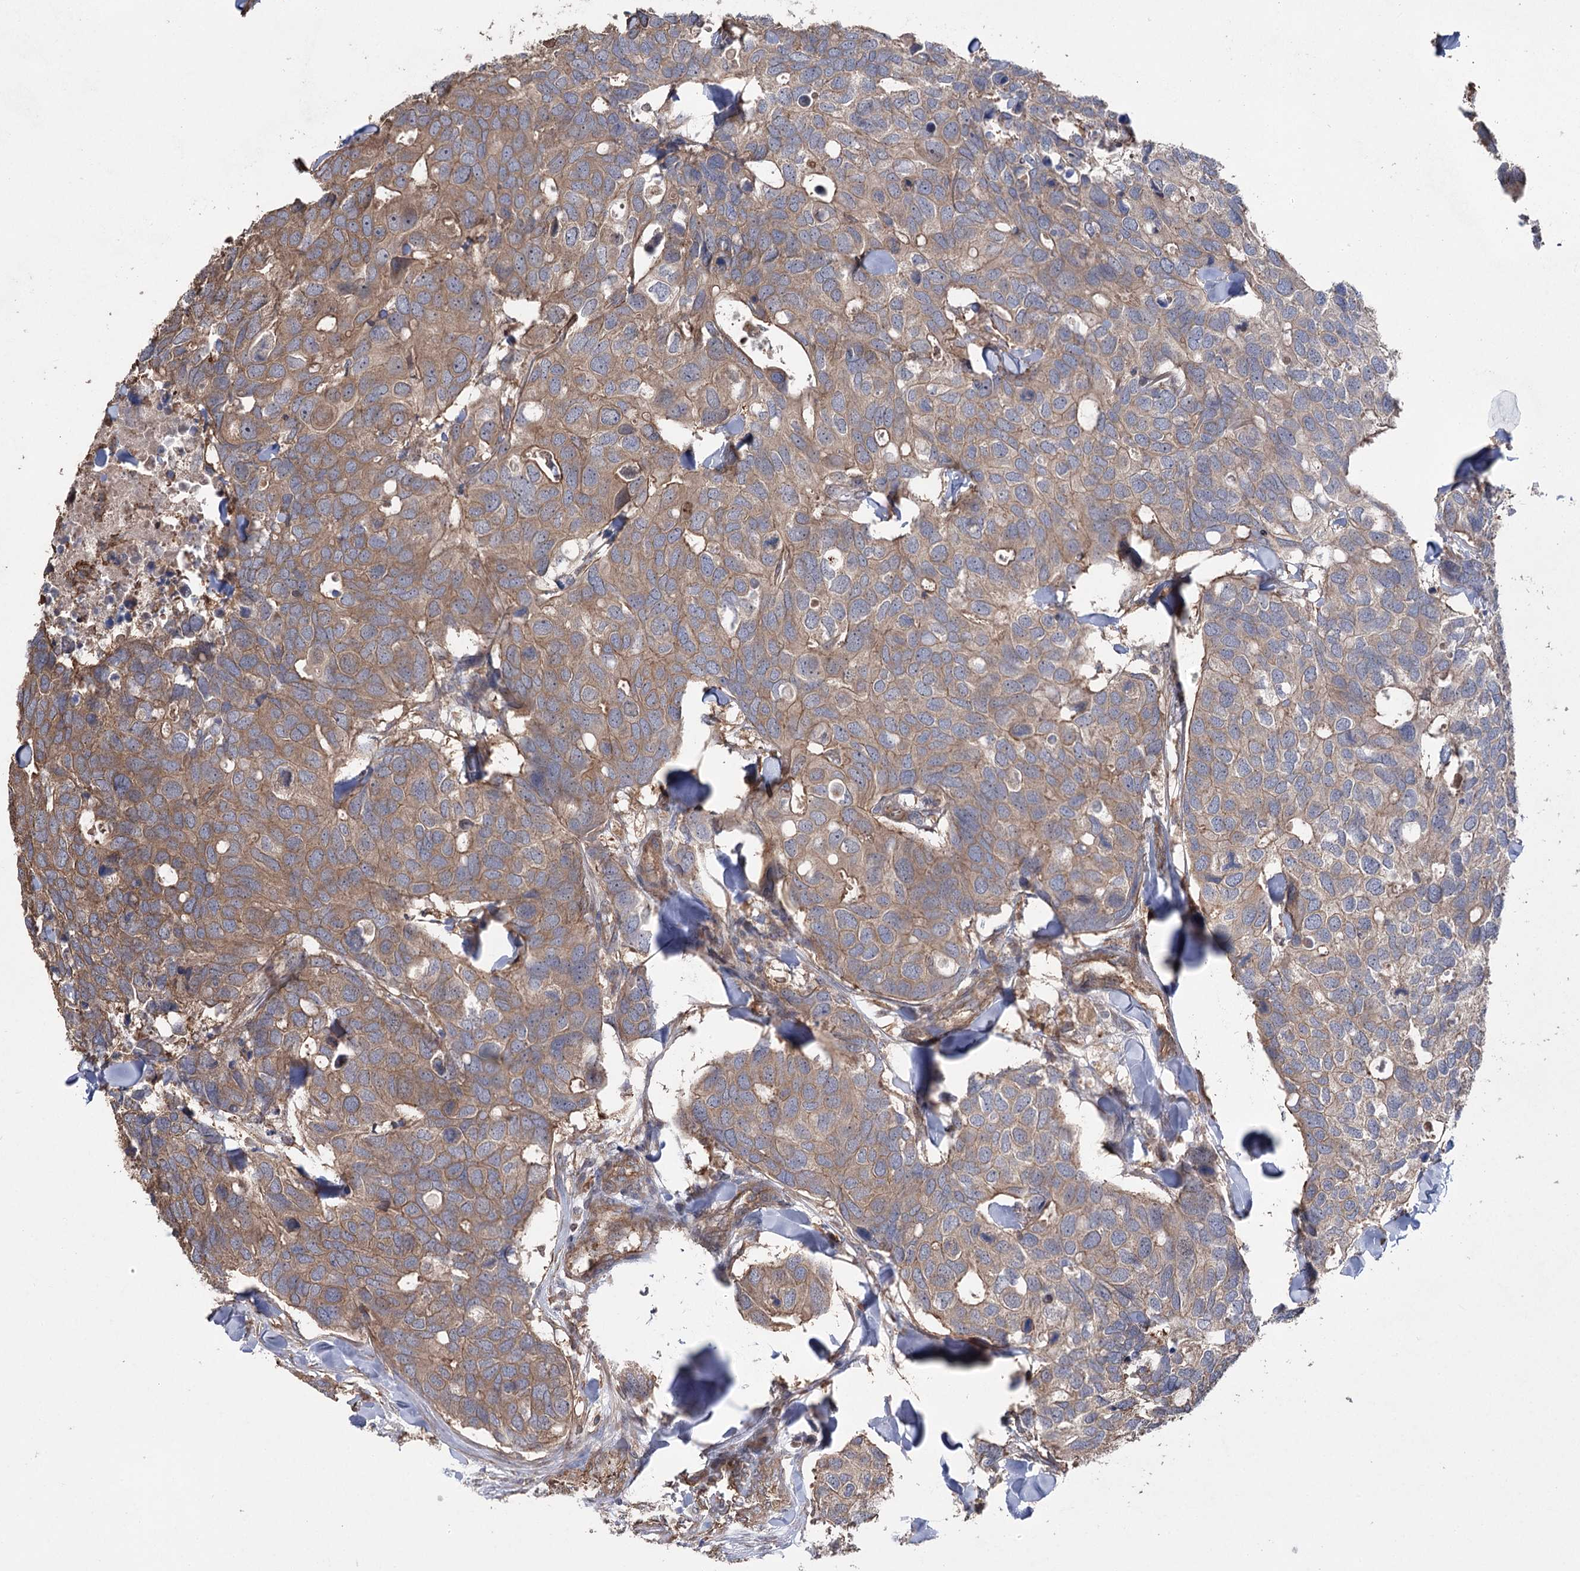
{"staining": {"intensity": "moderate", "quantity": ">75%", "location": "cytoplasmic/membranous"}, "tissue": "breast cancer", "cell_type": "Tumor cells", "image_type": "cancer", "snomed": [{"axis": "morphology", "description": "Duct carcinoma"}, {"axis": "topography", "description": "Breast"}], "caption": "A medium amount of moderate cytoplasmic/membranous positivity is seen in about >75% of tumor cells in intraductal carcinoma (breast) tissue. (brown staining indicates protein expression, while blue staining denotes nuclei).", "gene": "LARS2", "patient": {"sex": "female", "age": 83}}